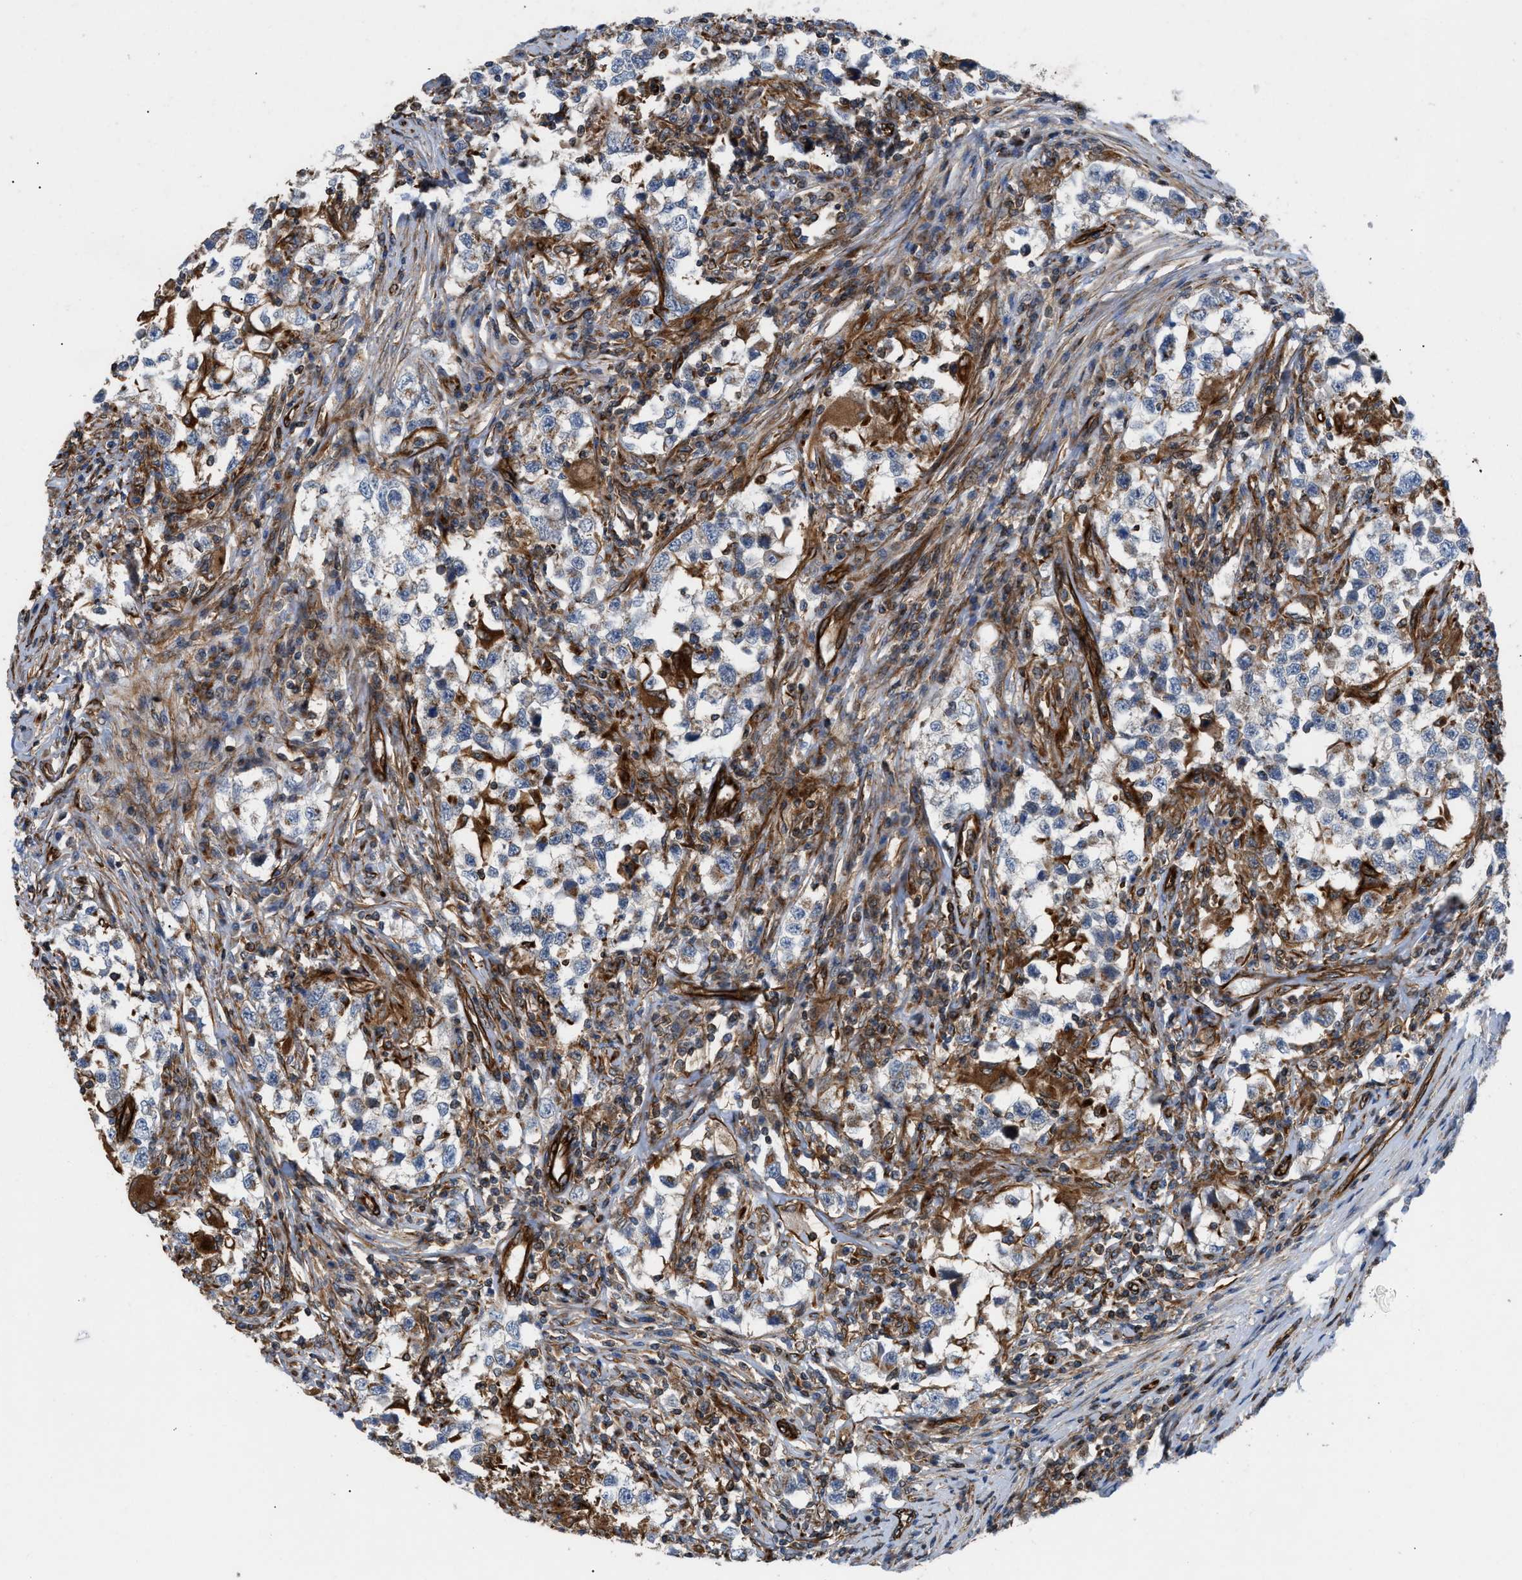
{"staining": {"intensity": "negative", "quantity": "none", "location": "none"}, "tissue": "testis cancer", "cell_type": "Tumor cells", "image_type": "cancer", "snomed": [{"axis": "morphology", "description": "Carcinoma, Embryonal, NOS"}, {"axis": "topography", "description": "Testis"}], "caption": "The immunohistochemistry (IHC) image has no significant expression in tumor cells of testis embryonal carcinoma tissue.", "gene": "PTPRE", "patient": {"sex": "male", "age": 21}}